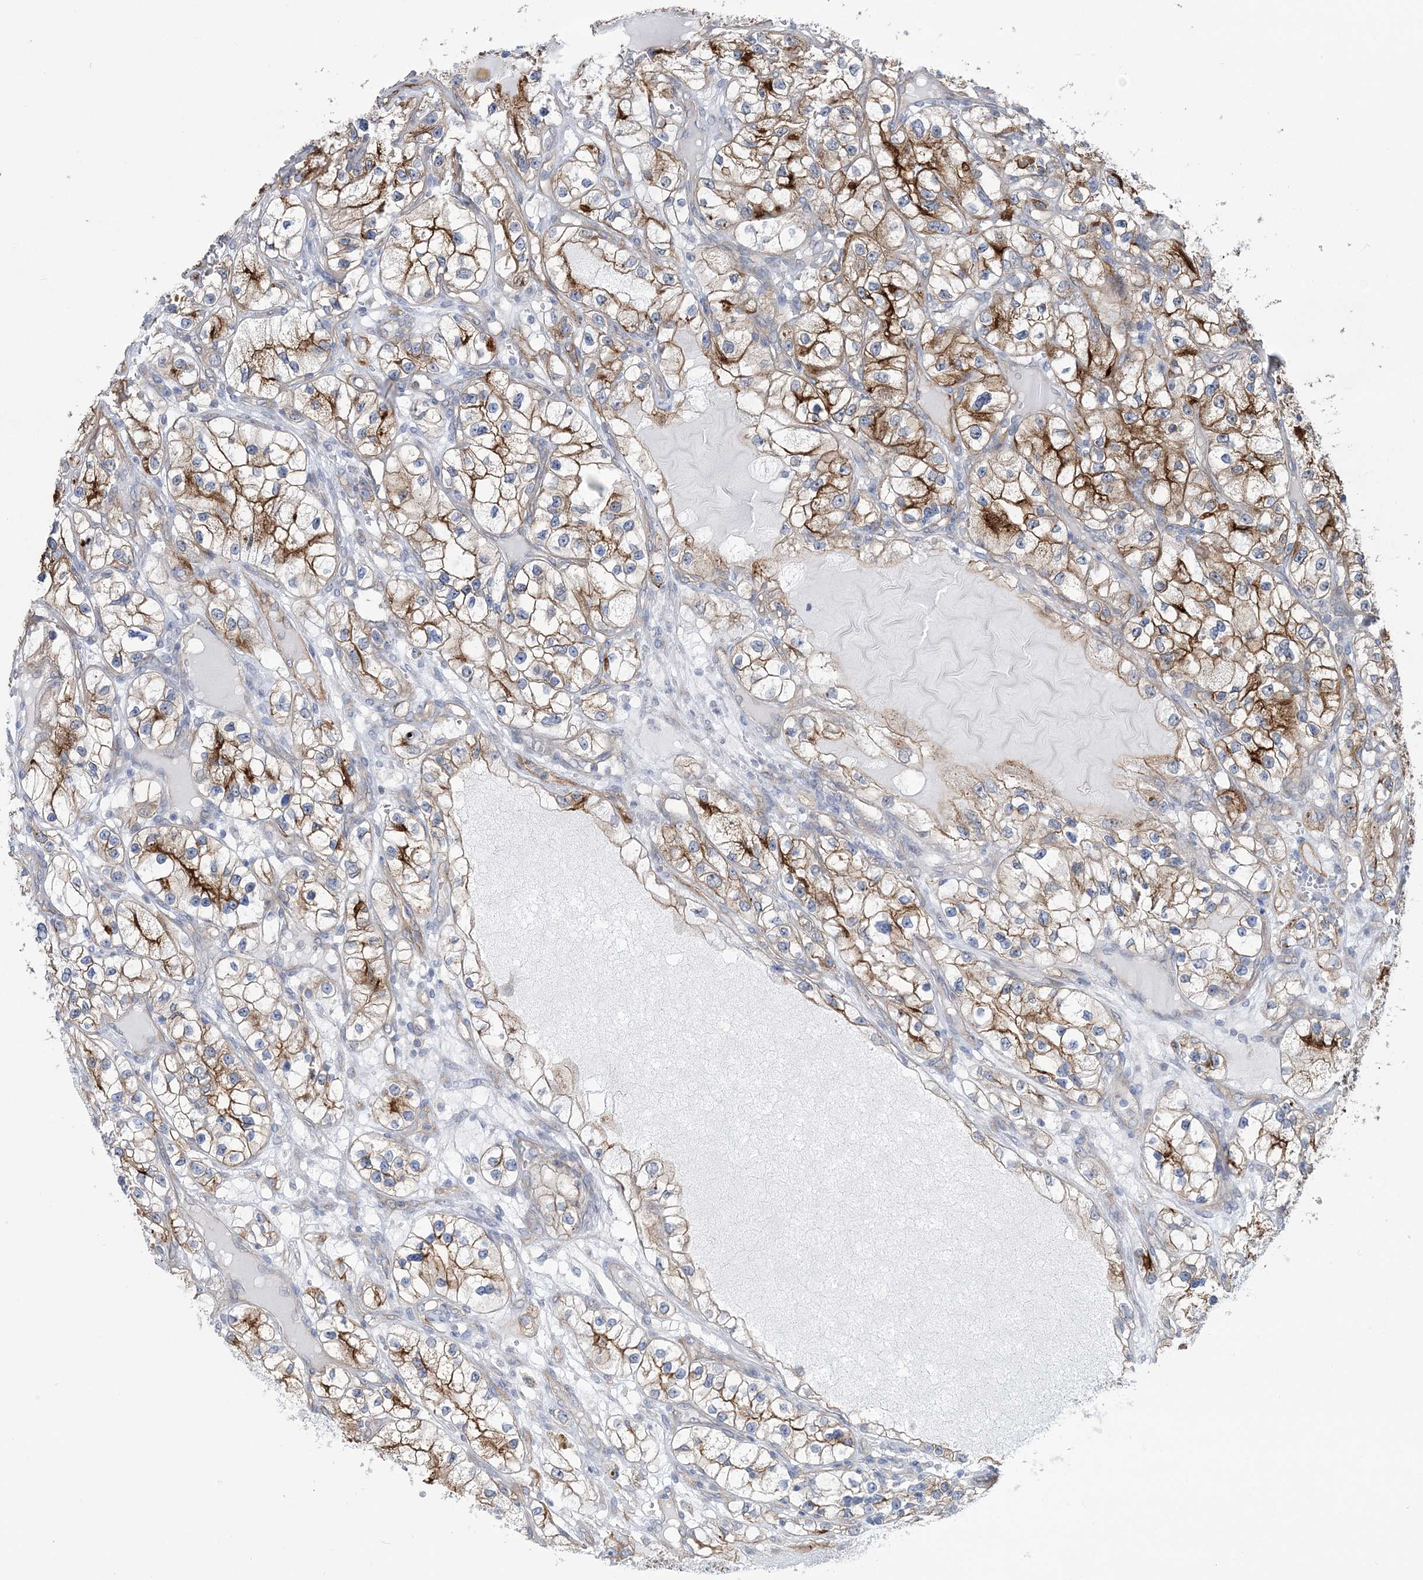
{"staining": {"intensity": "strong", "quantity": "25%-75%", "location": "cytoplasmic/membranous"}, "tissue": "renal cancer", "cell_type": "Tumor cells", "image_type": "cancer", "snomed": [{"axis": "morphology", "description": "Adenocarcinoma, NOS"}, {"axis": "topography", "description": "Kidney"}], "caption": "Adenocarcinoma (renal) stained for a protein (brown) exhibits strong cytoplasmic/membranous positive expression in about 25%-75% of tumor cells.", "gene": "RAB11FIP5", "patient": {"sex": "female", "age": 57}}